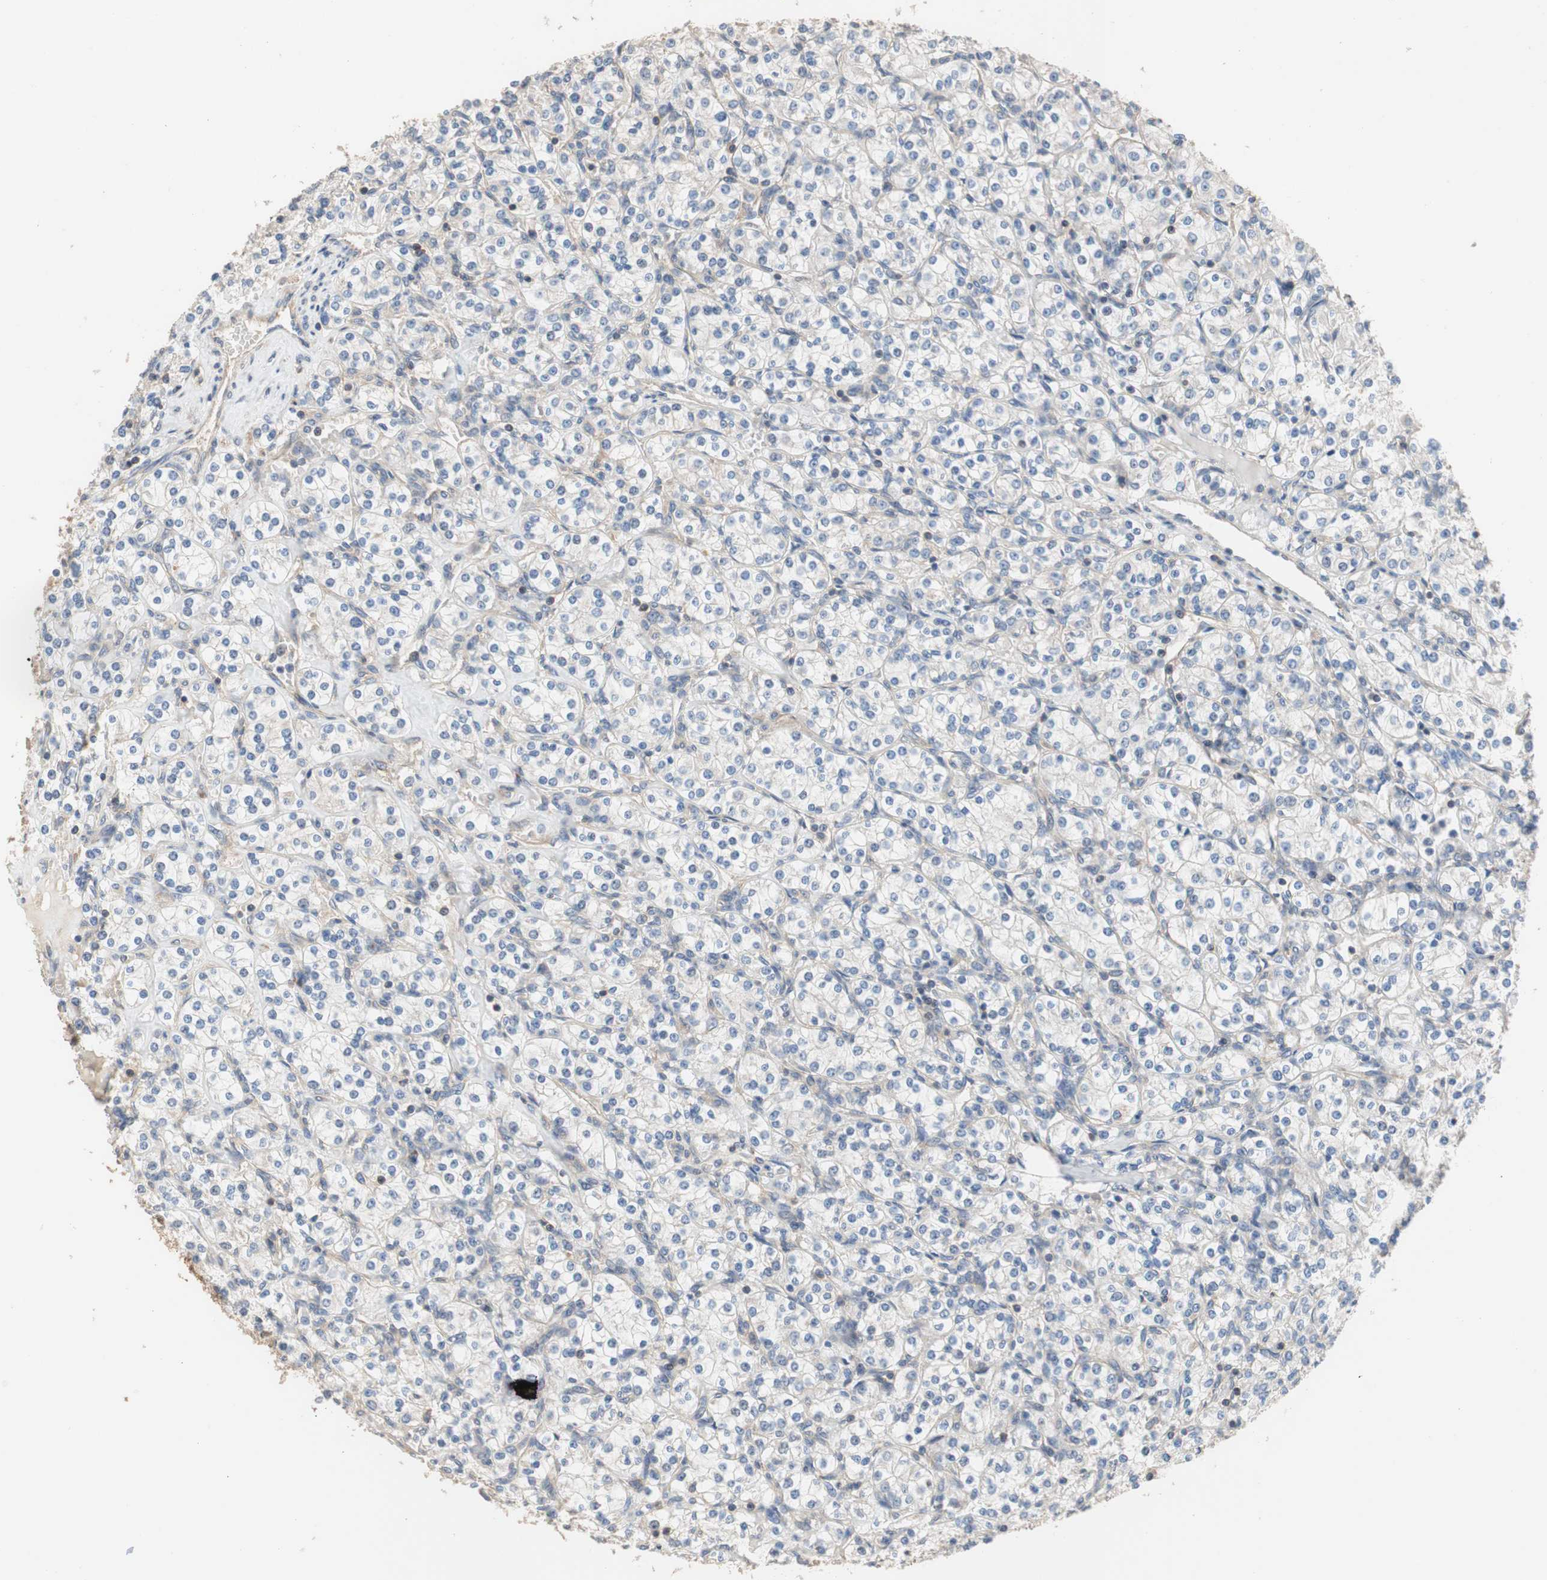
{"staining": {"intensity": "negative", "quantity": "none", "location": "none"}, "tissue": "renal cancer", "cell_type": "Tumor cells", "image_type": "cancer", "snomed": [{"axis": "morphology", "description": "Adenocarcinoma, NOS"}, {"axis": "topography", "description": "Kidney"}], "caption": "IHC histopathology image of neoplastic tissue: renal cancer stained with DAB demonstrates no significant protein staining in tumor cells.", "gene": "MAP4K2", "patient": {"sex": "male", "age": 77}}